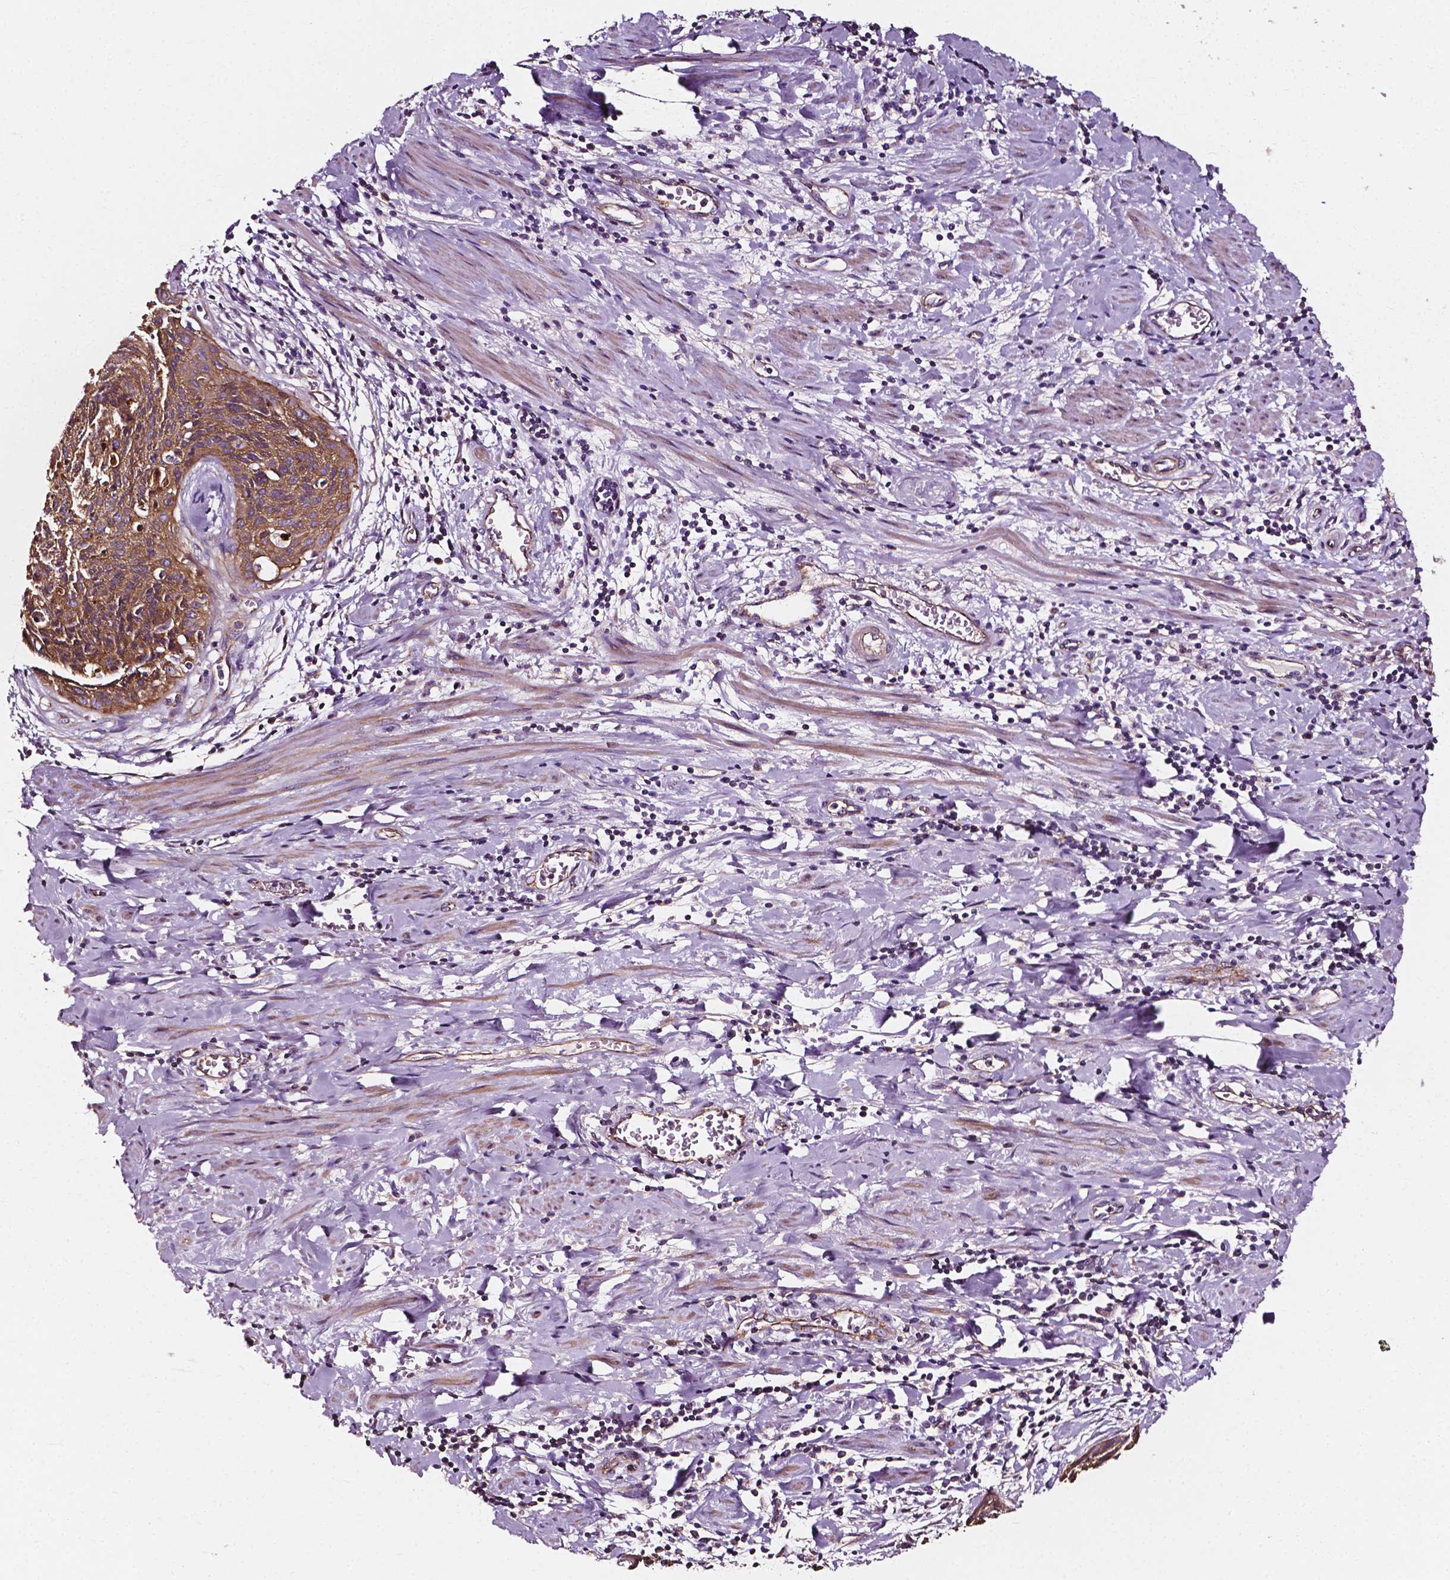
{"staining": {"intensity": "moderate", "quantity": ">75%", "location": "cytoplasmic/membranous"}, "tissue": "cervical cancer", "cell_type": "Tumor cells", "image_type": "cancer", "snomed": [{"axis": "morphology", "description": "Squamous cell carcinoma, NOS"}, {"axis": "topography", "description": "Cervix"}], "caption": "This photomicrograph reveals IHC staining of cervical squamous cell carcinoma, with medium moderate cytoplasmic/membranous expression in about >75% of tumor cells.", "gene": "ATG16L1", "patient": {"sex": "female", "age": 55}}